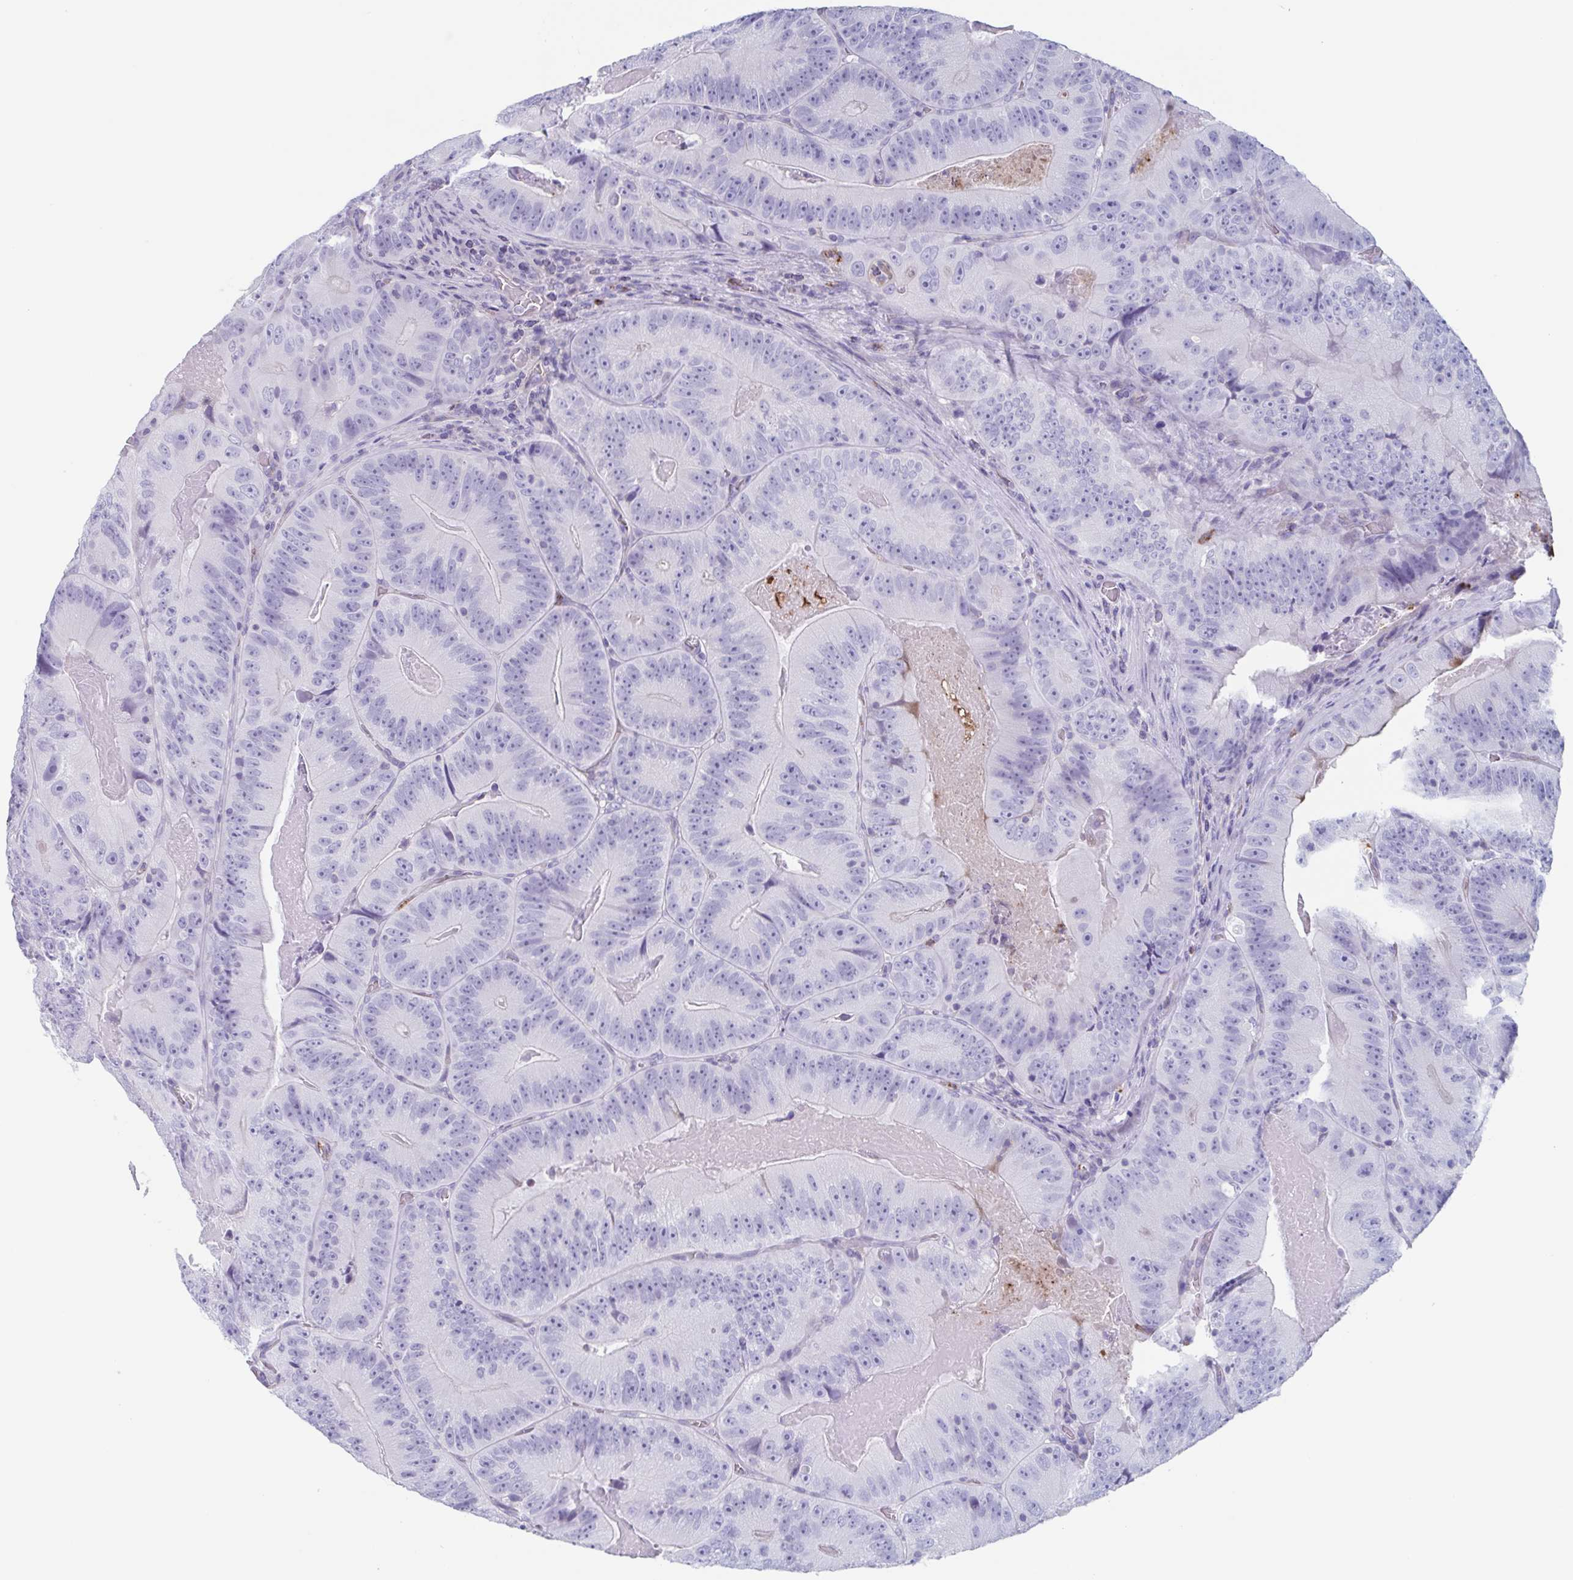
{"staining": {"intensity": "negative", "quantity": "none", "location": "none"}, "tissue": "colorectal cancer", "cell_type": "Tumor cells", "image_type": "cancer", "snomed": [{"axis": "morphology", "description": "Adenocarcinoma, NOS"}, {"axis": "topography", "description": "Colon"}], "caption": "This is a histopathology image of IHC staining of colorectal cancer (adenocarcinoma), which shows no expression in tumor cells.", "gene": "BPI", "patient": {"sex": "female", "age": 86}}